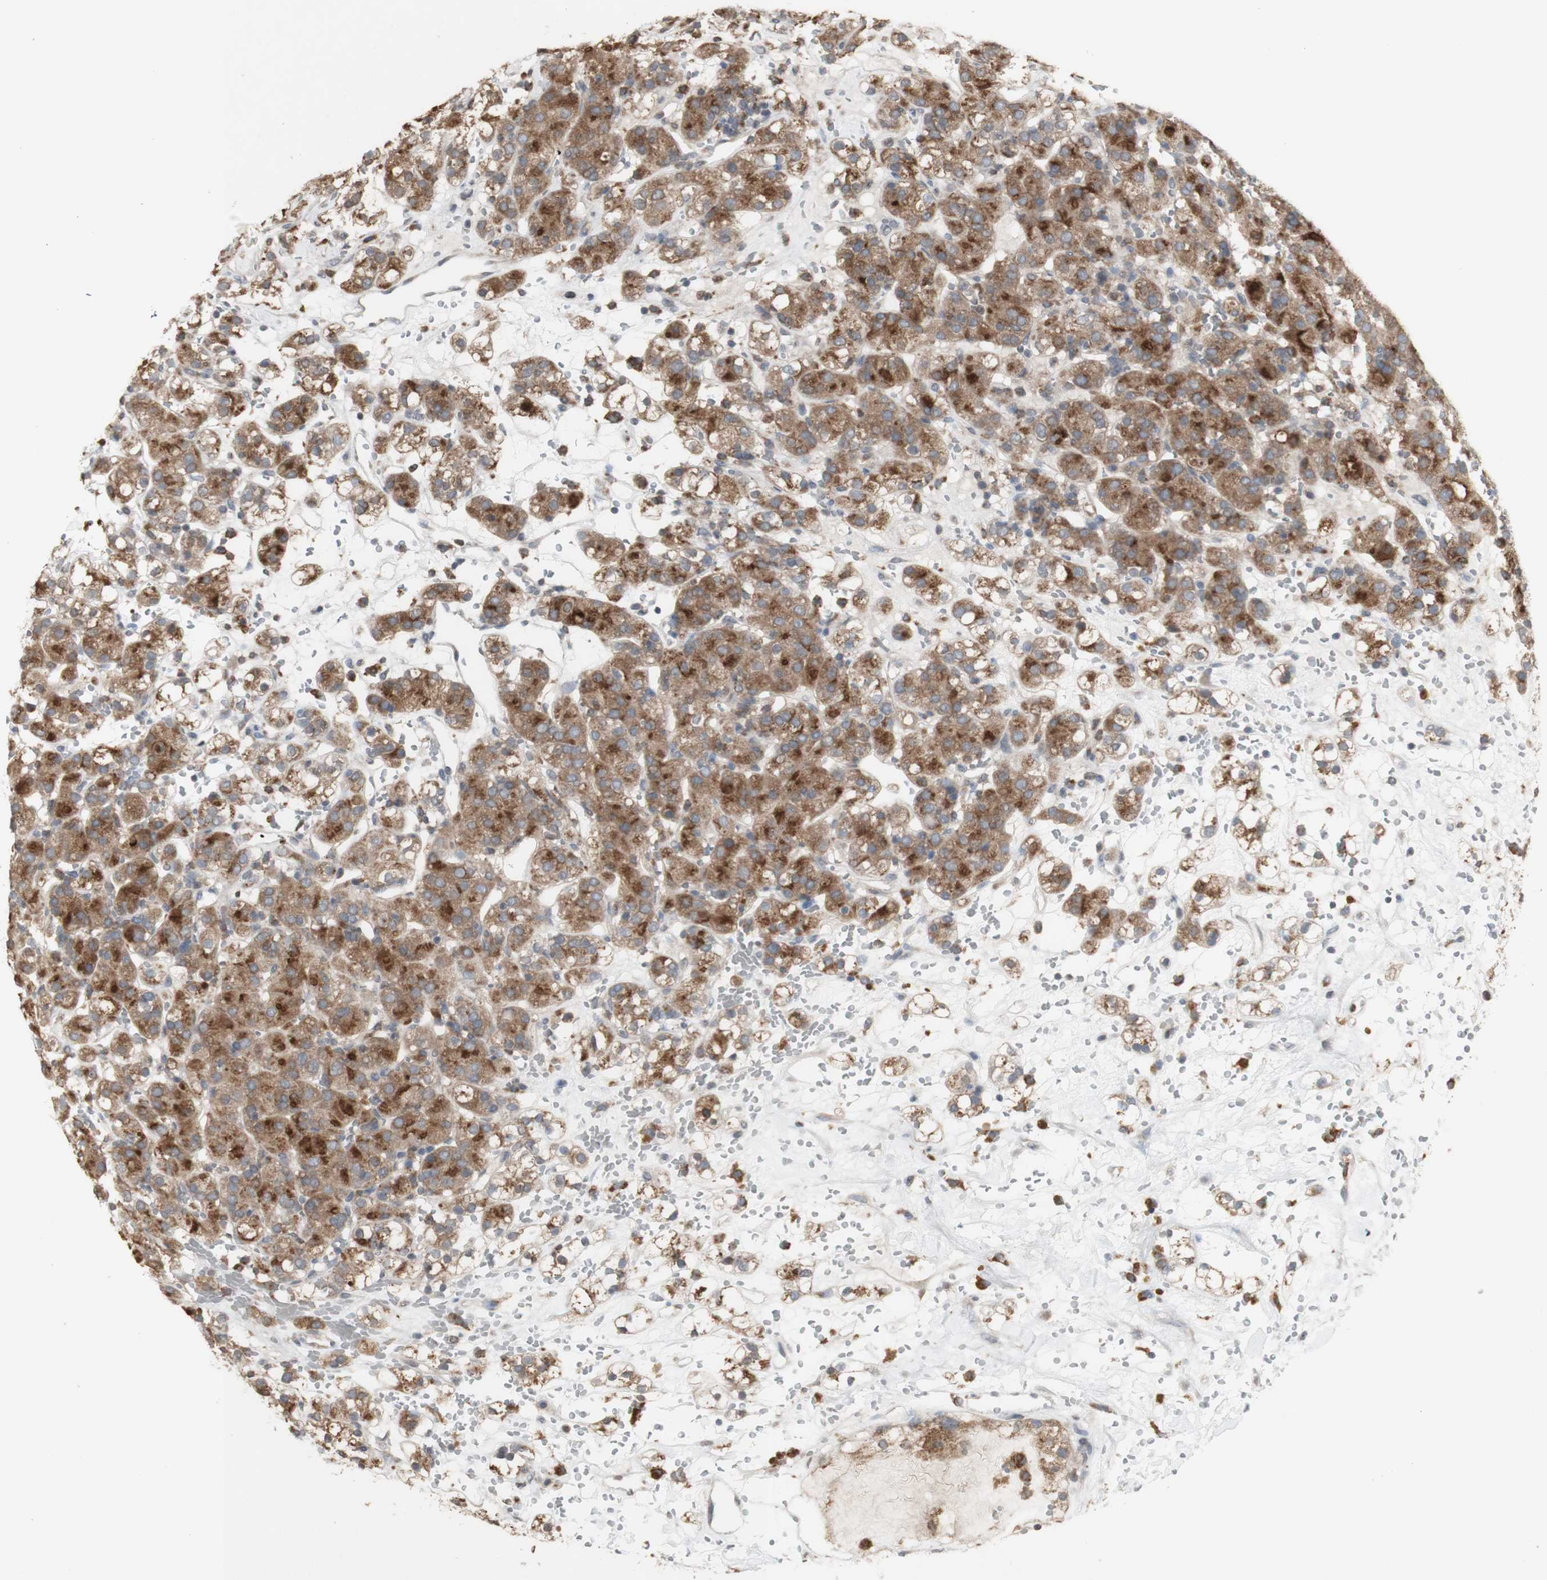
{"staining": {"intensity": "moderate", "quantity": ">75%", "location": "cytoplasmic/membranous"}, "tissue": "renal cancer", "cell_type": "Tumor cells", "image_type": "cancer", "snomed": [{"axis": "morphology", "description": "Adenocarcinoma, NOS"}, {"axis": "topography", "description": "Kidney"}], "caption": "A micrograph showing moderate cytoplasmic/membranous positivity in about >75% of tumor cells in renal cancer, as visualized by brown immunohistochemical staining.", "gene": "ATP6V1E1", "patient": {"sex": "male", "age": 61}}